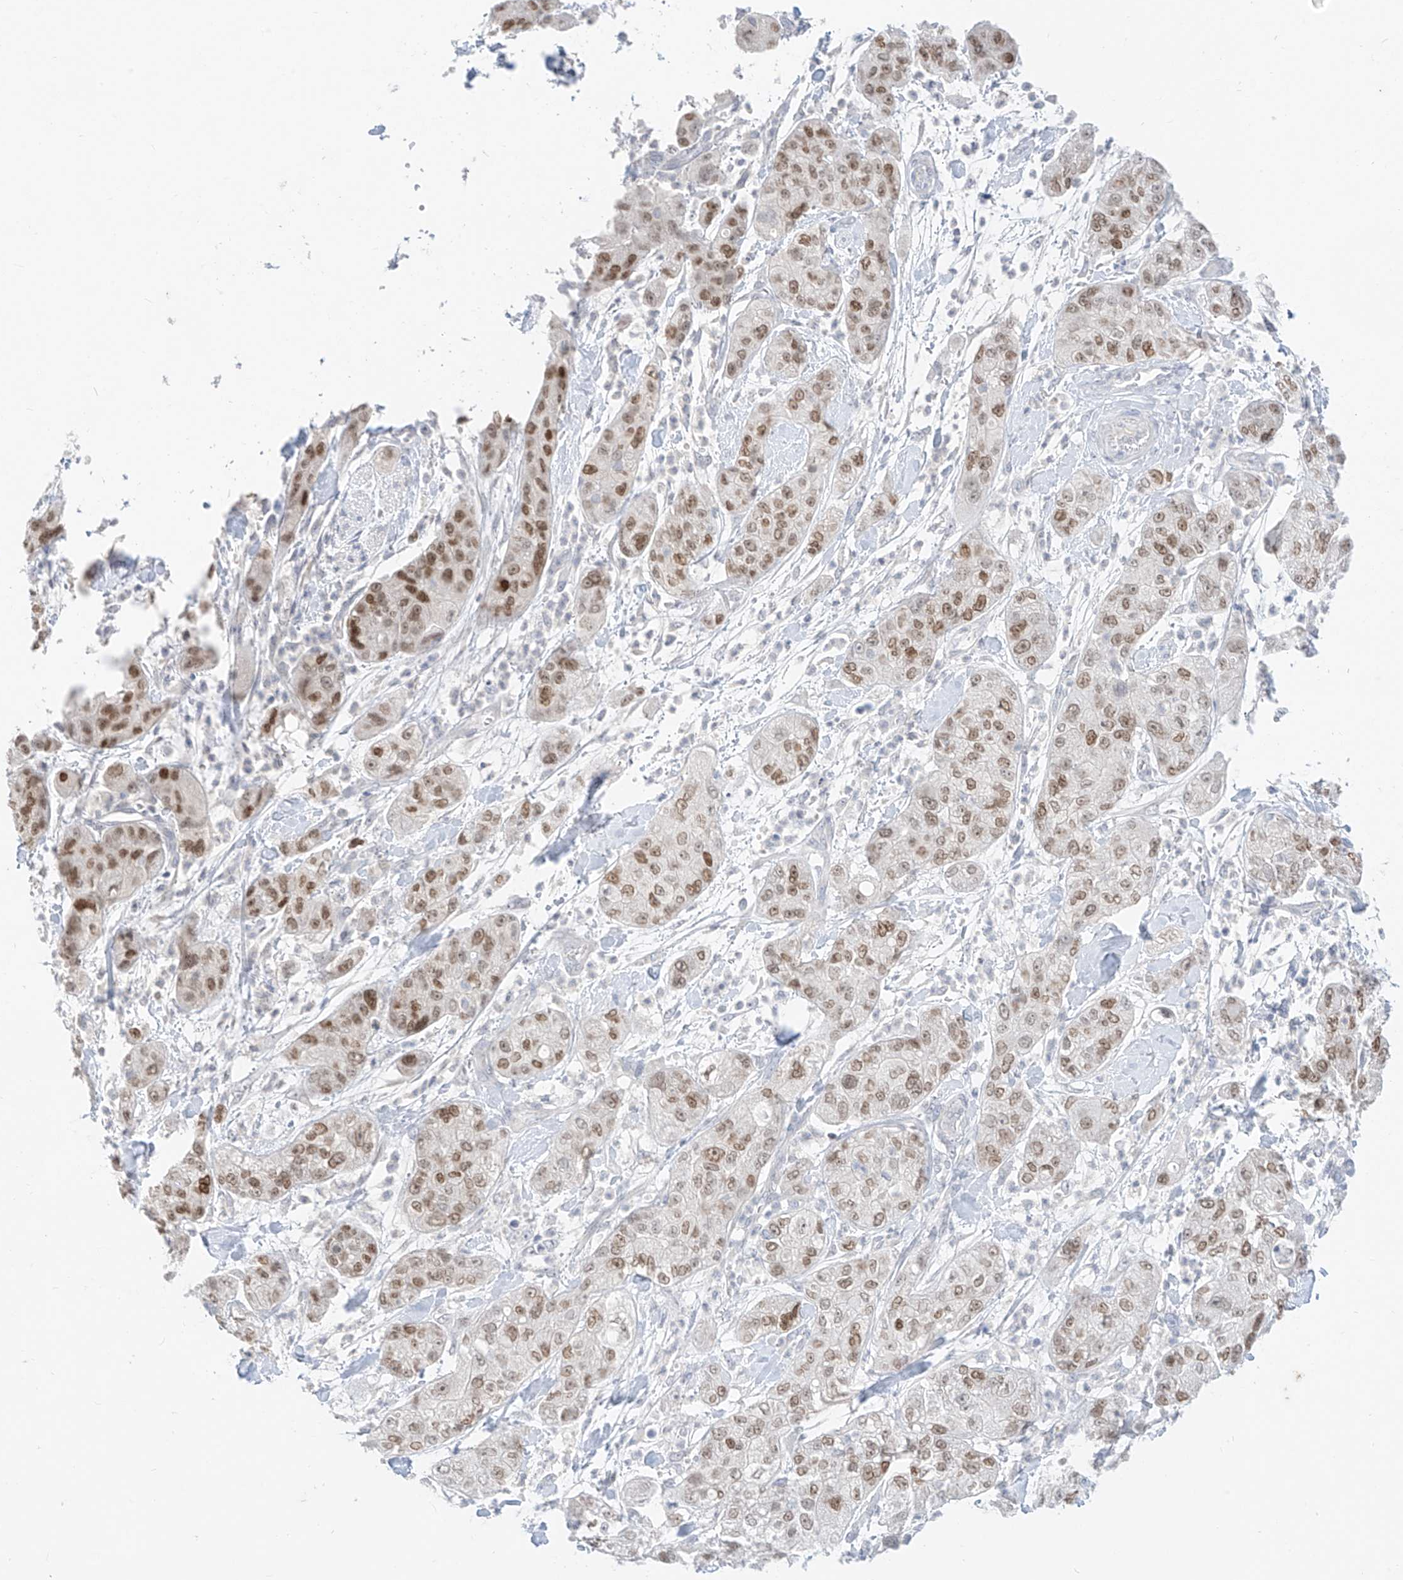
{"staining": {"intensity": "moderate", "quantity": ">75%", "location": "nuclear"}, "tissue": "pancreatic cancer", "cell_type": "Tumor cells", "image_type": "cancer", "snomed": [{"axis": "morphology", "description": "Adenocarcinoma, NOS"}, {"axis": "topography", "description": "Pancreas"}], "caption": "The immunohistochemical stain labels moderate nuclear expression in tumor cells of pancreatic adenocarcinoma tissue. Using DAB (3,3'-diaminobenzidine) (brown) and hematoxylin (blue) stains, captured at high magnification using brightfield microscopy.", "gene": "BARX2", "patient": {"sex": "female", "age": 78}}